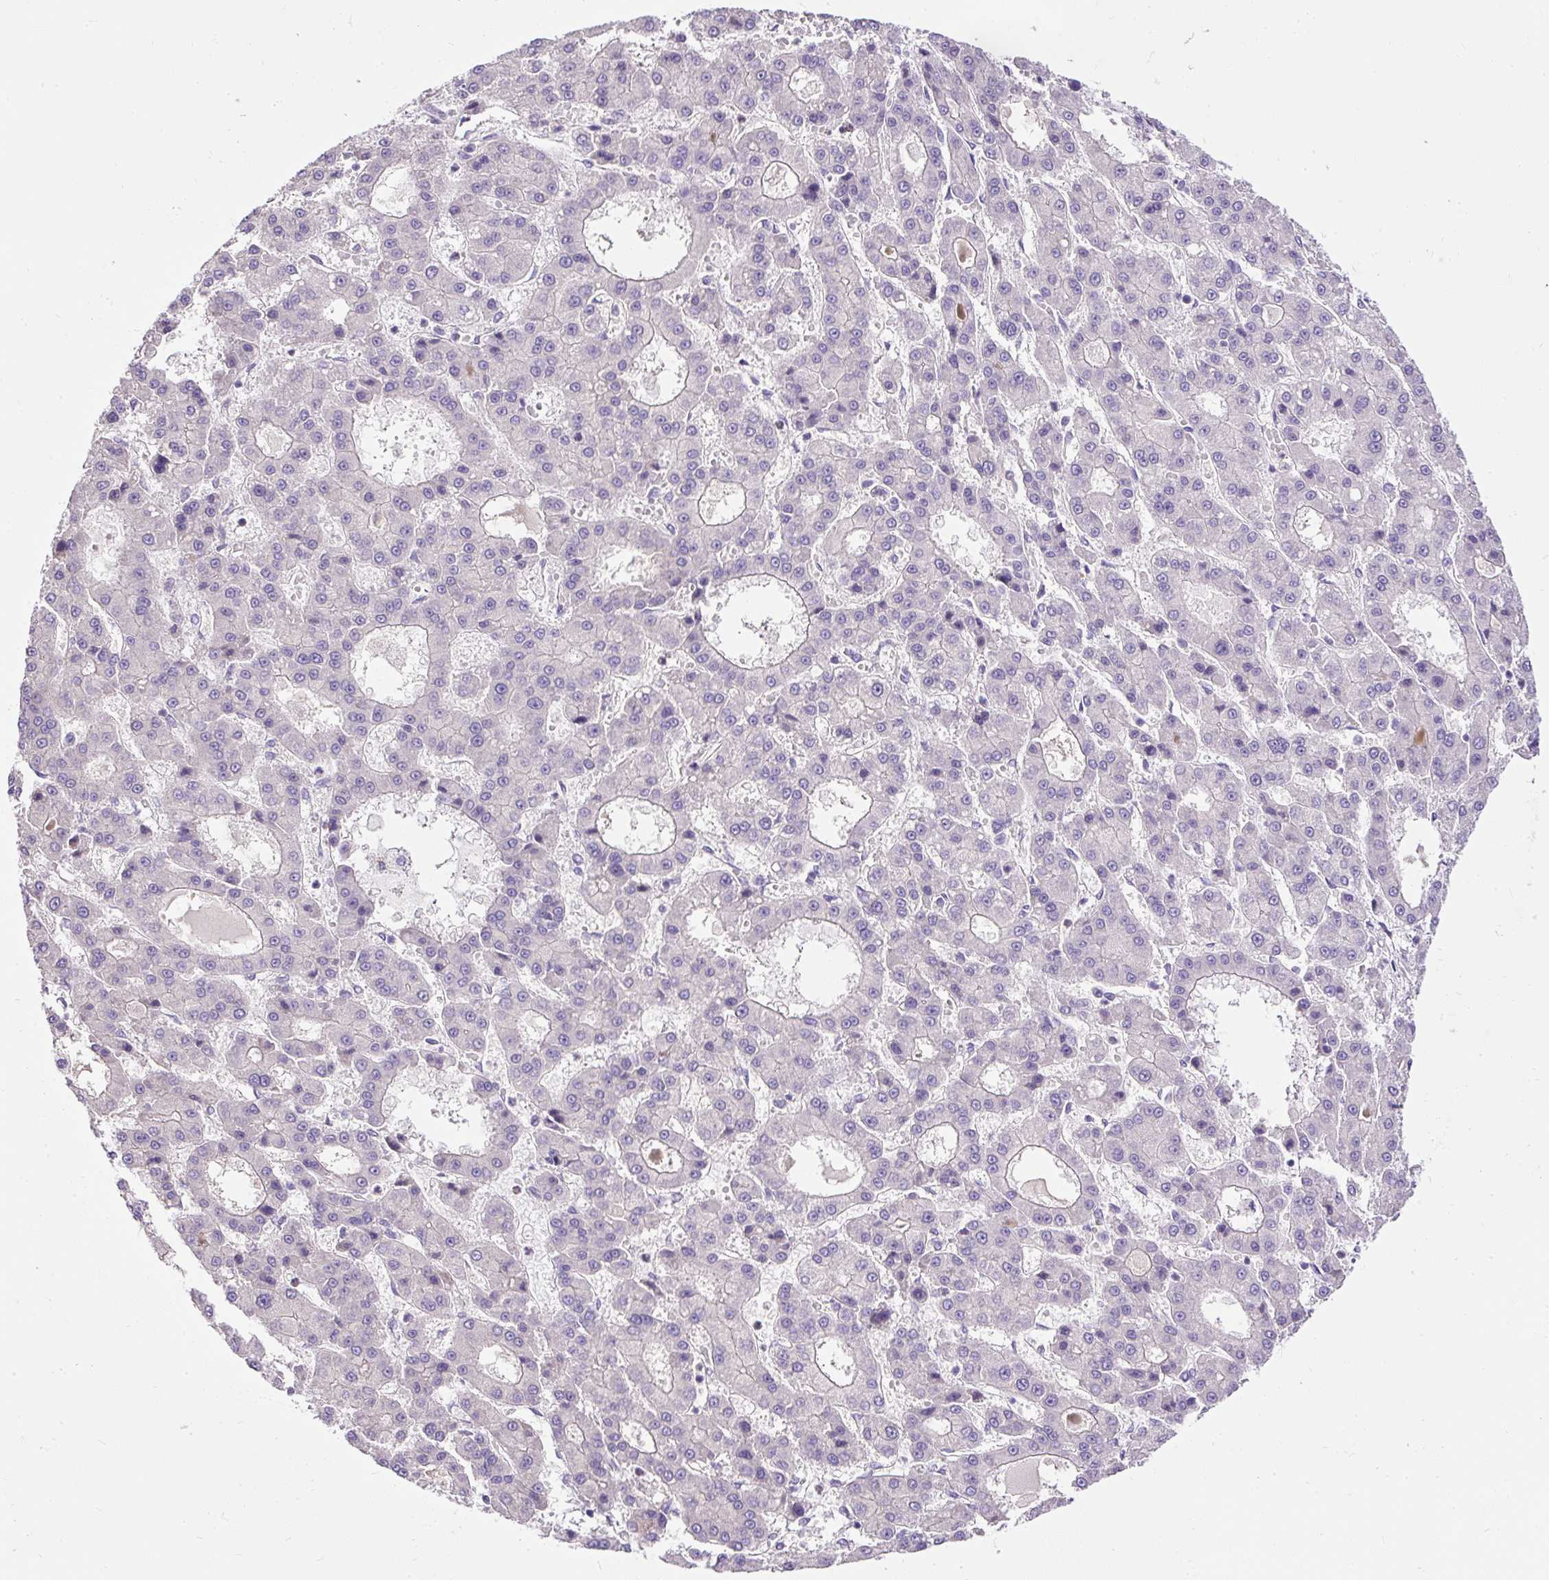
{"staining": {"intensity": "negative", "quantity": "none", "location": "none"}, "tissue": "liver cancer", "cell_type": "Tumor cells", "image_type": "cancer", "snomed": [{"axis": "morphology", "description": "Carcinoma, Hepatocellular, NOS"}, {"axis": "topography", "description": "Liver"}], "caption": "A high-resolution image shows immunohistochemistry staining of liver cancer (hepatocellular carcinoma), which exhibits no significant expression in tumor cells. (DAB immunohistochemistry (IHC), high magnification).", "gene": "CFAP47", "patient": {"sex": "male", "age": 70}}